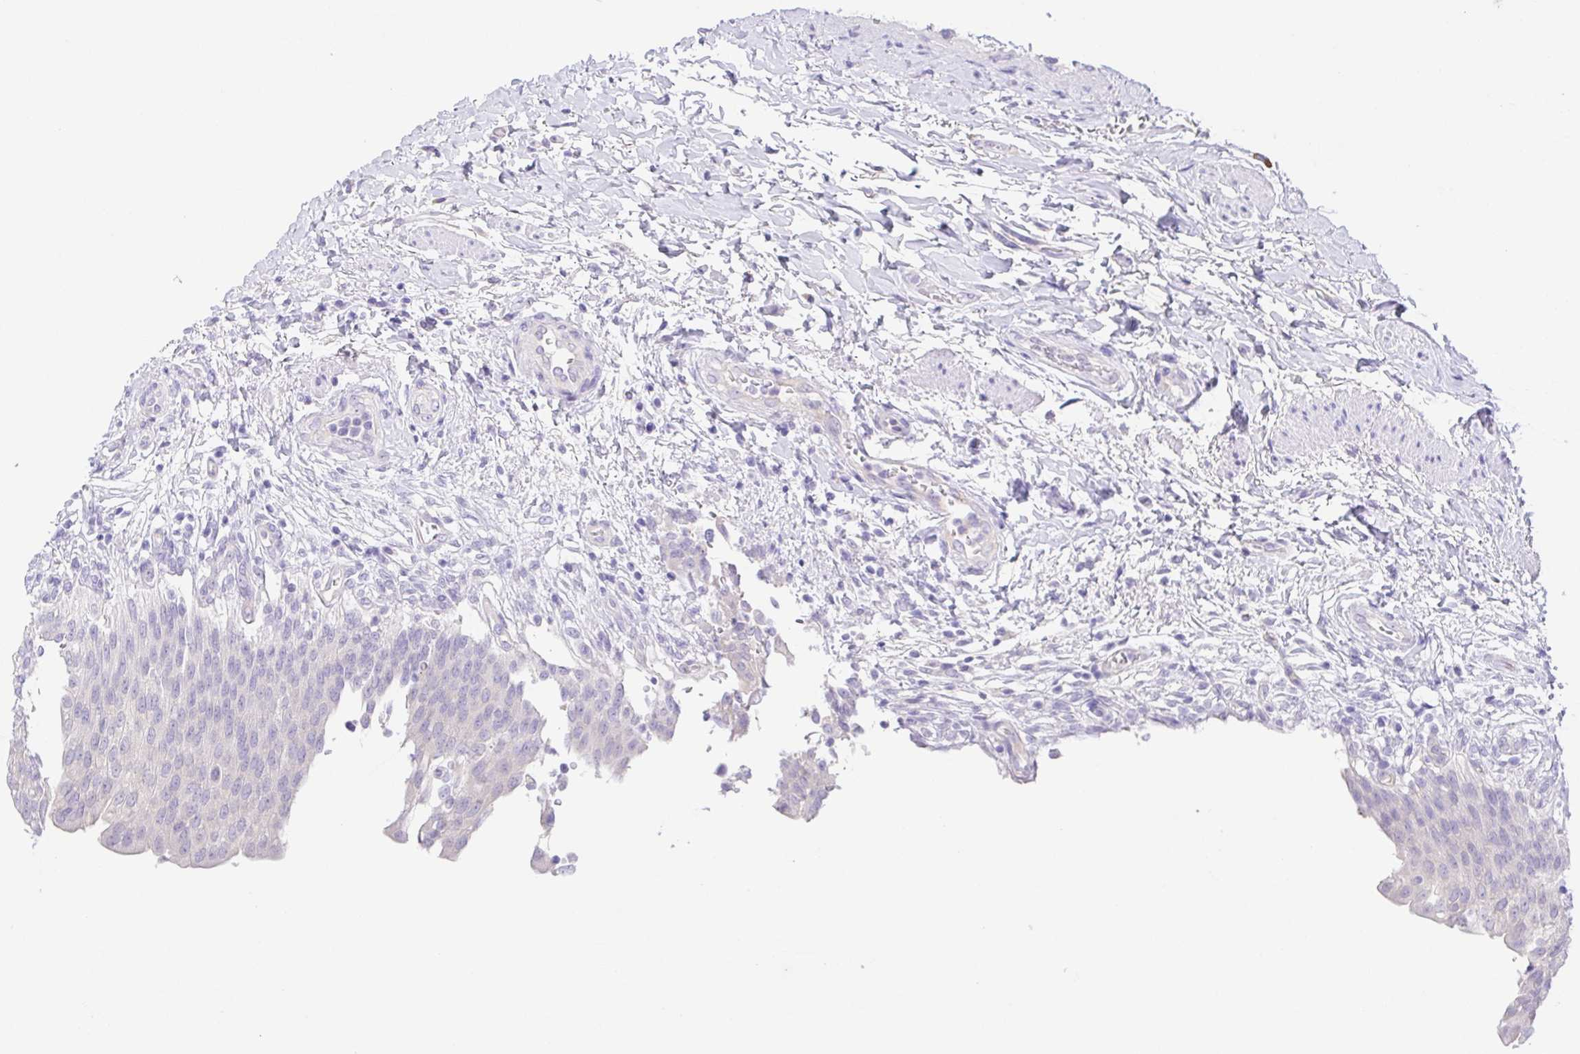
{"staining": {"intensity": "negative", "quantity": "none", "location": "none"}, "tissue": "urinary bladder", "cell_type": "Urothelial cells", "image_type": "normal", "snomed": [{"axis": "morphology", "description": "Normal tissue, NOS"}, {"axis": "topography", "description": "Urinary bladder"}, {"axis": "topography", "description": "Peripheral nerve tissue"}], "caption": "DAB immunohistochemical staining of unremarkable urinary bladder demonstrates no significant positivity in urothelial cells. The staining was performed using DAB to visualize the protein expression in brown, while the nuclei were stained in blue with hematoxylin (Magnification: 20x).", "gene": "KRTDAP", "patient": {"sex": "female", "age": 60}}